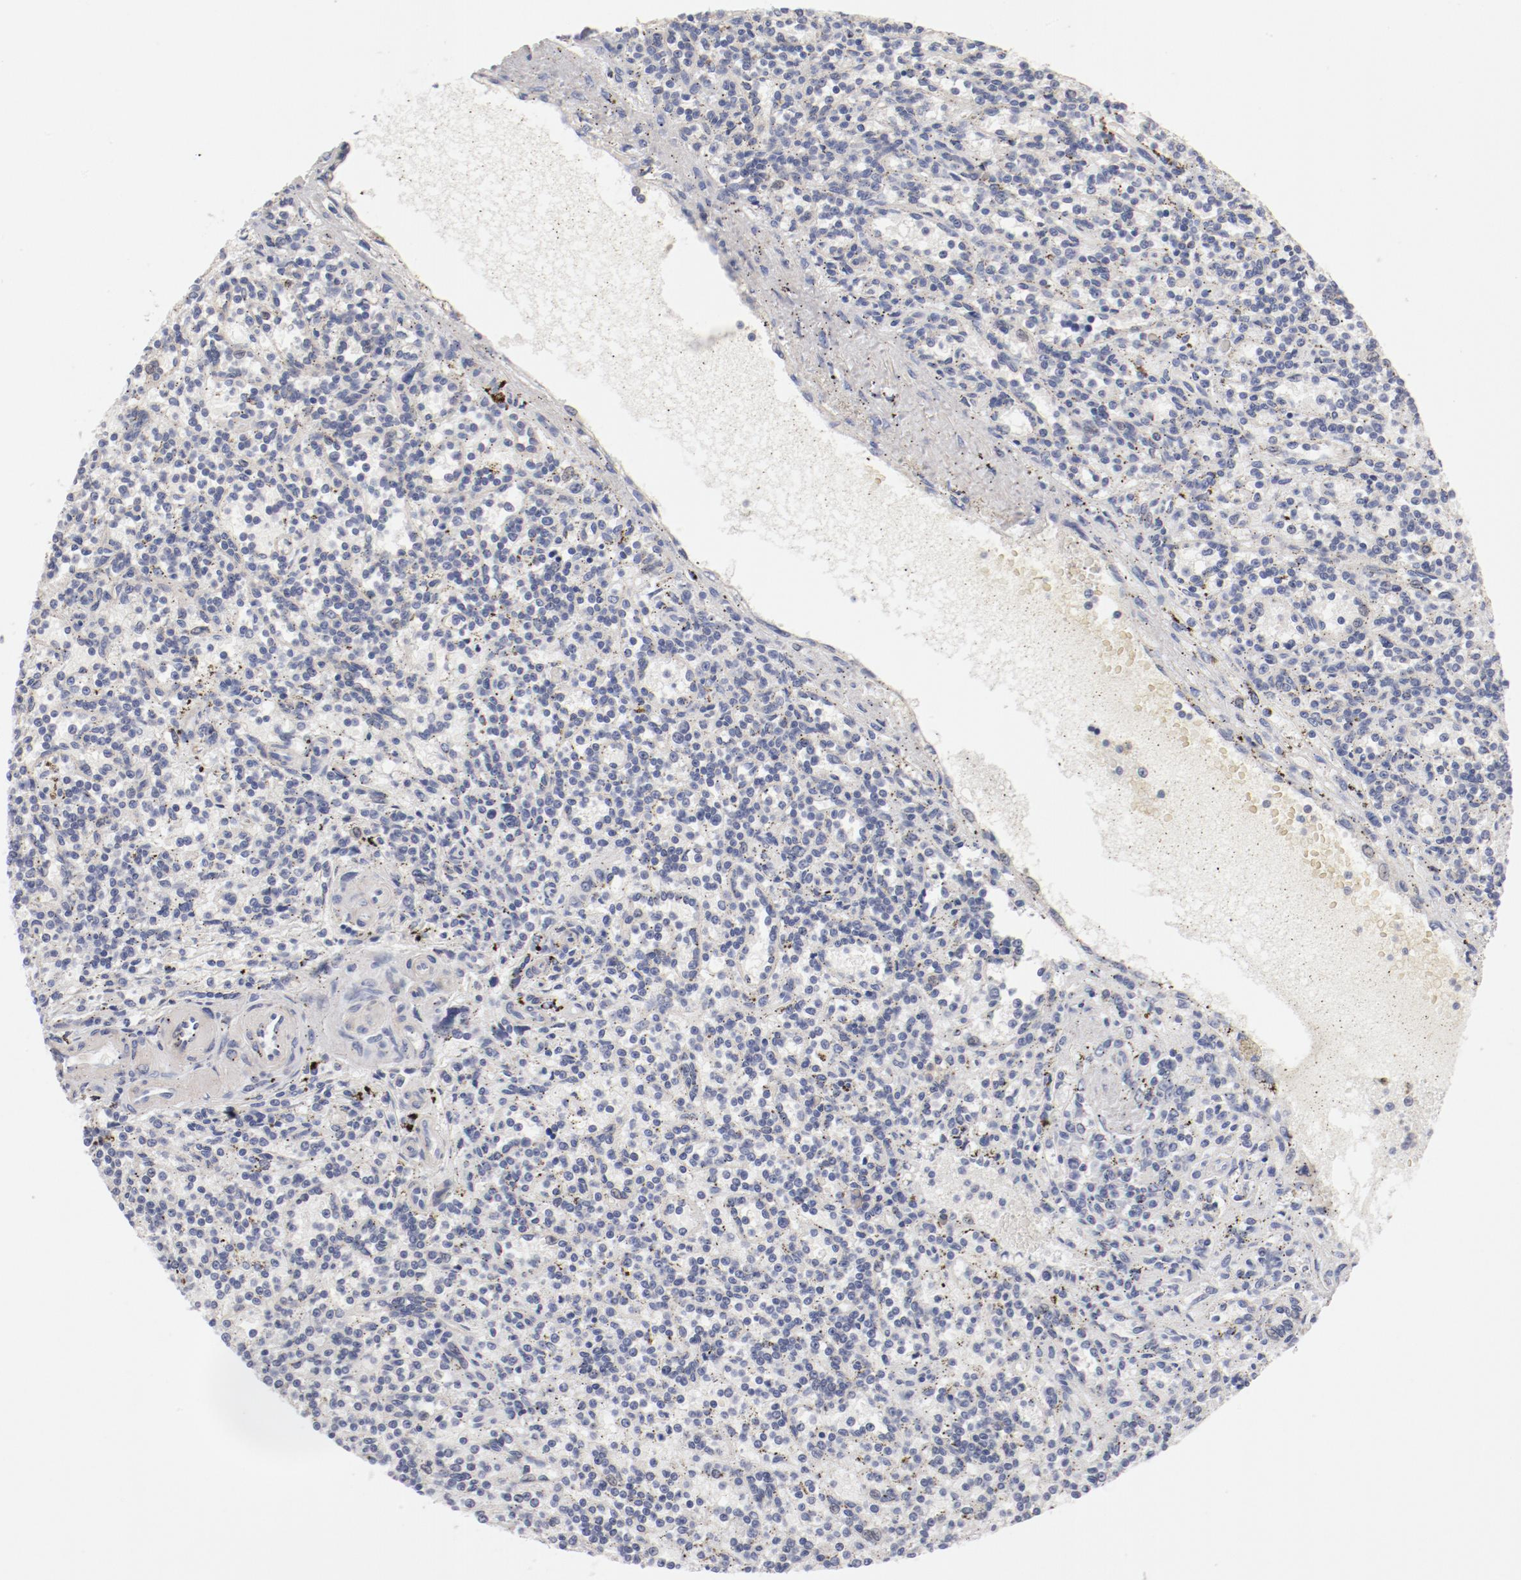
{"staining": {"intensity": "negative", "quantity": "none", "location": "none"}, "tissue": "lymphoma", "cell_type": "Tumor cells", "image_type": "cancer", "snomed": [{"axis": "morphology", "description": "Malignant lymphoma, non-Hodgkin's type, Low grade"}, {"axis": "topography", "description": "Spleen"}], "caption": "The histopathology image exhibits no staining of tumor cells in malignant lymphoma, non-Hodgkin's type (low-grade).", "gene": "LAX1", "patient": {"sex": "male", "age": 73}}